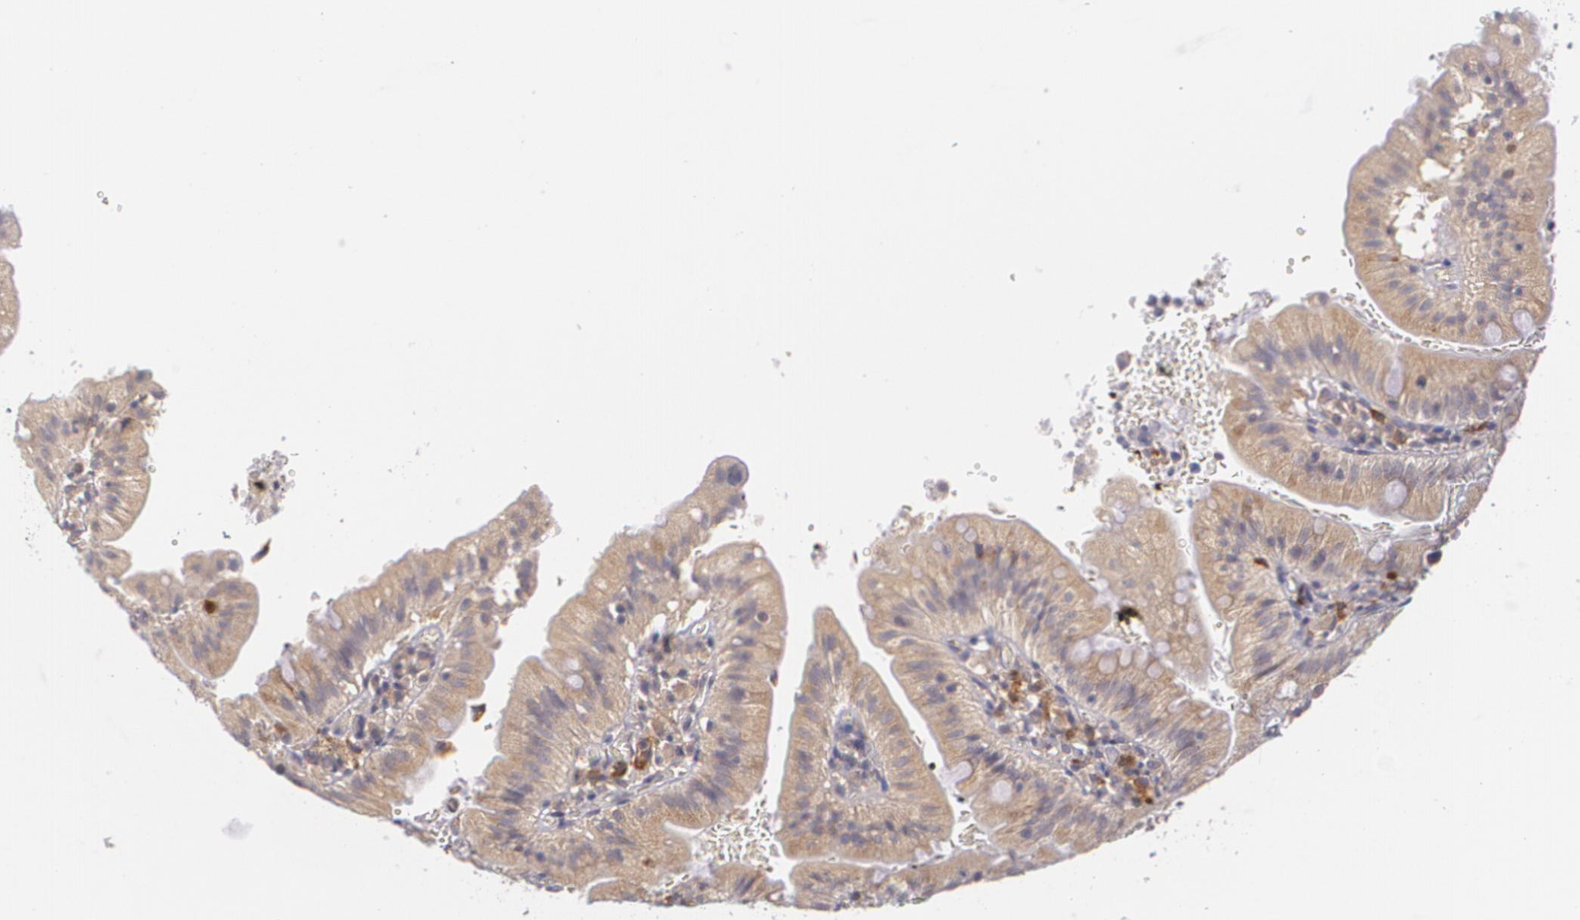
{"staining": {"intensity": "moderate", "quantity": ">75%", "location": "cytoplasmic/membranous"}, "tissue": "small intestine", "cell_type": "Glandular cells", "image_type": "normal", "snomed": [{"axis": "morphology", "description": "Normal tissue, NOS"}, {"axis": "topography", "description": "Small intestine"}], "caption": "Benign small intestine was stained to show a protein in brown. There is medium levels of moderate cytoplasmic/membranous staining in about >75% of glandular cells. The staining was performed using DAB, with brown indicating positive protein expression. Nuclei are stained blue with hematoxylin.", "gene": "CCL17", "patient": {"sex": "male", "age": 71}}